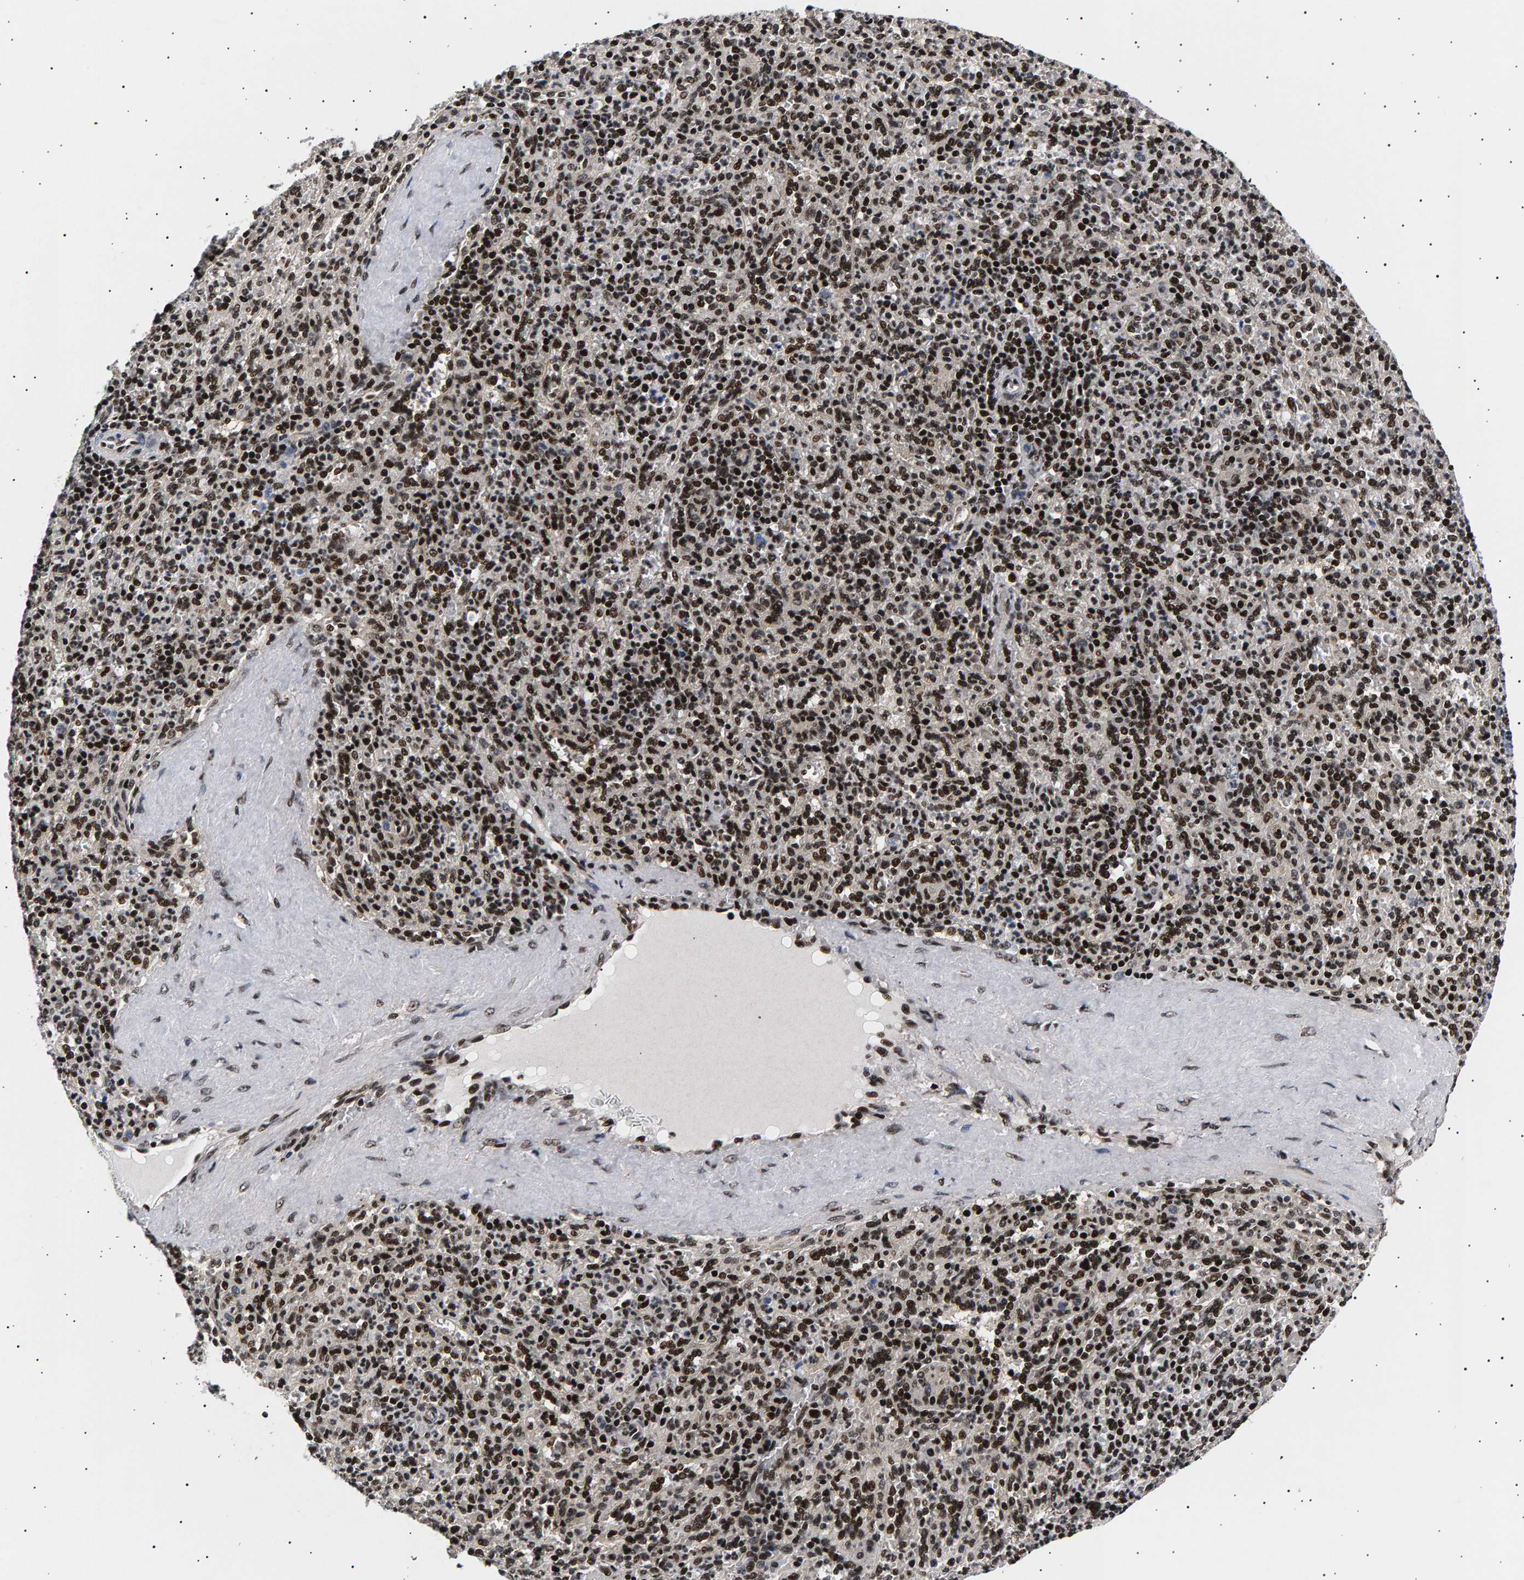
{"staining": {"intensity": "strong", "quantity": ">75%", "location": "nuclear"}, "tissue": "spleen", "cell_type": "Cells in red pulp", "image_type": "normal", "snomed": [{"axis": "morphology", "description": "Normal tissue, NOS"}, {"axis": "topography", "description": "Spleen"}], "caption": "Immunohistochemical staining of unremarkable human spleen reveals high levels of strong nuclear positivity in about >75% of cells in red pulp.", "gene": "ANKRD40", "patient": {"sex": "male", "age": 36}}